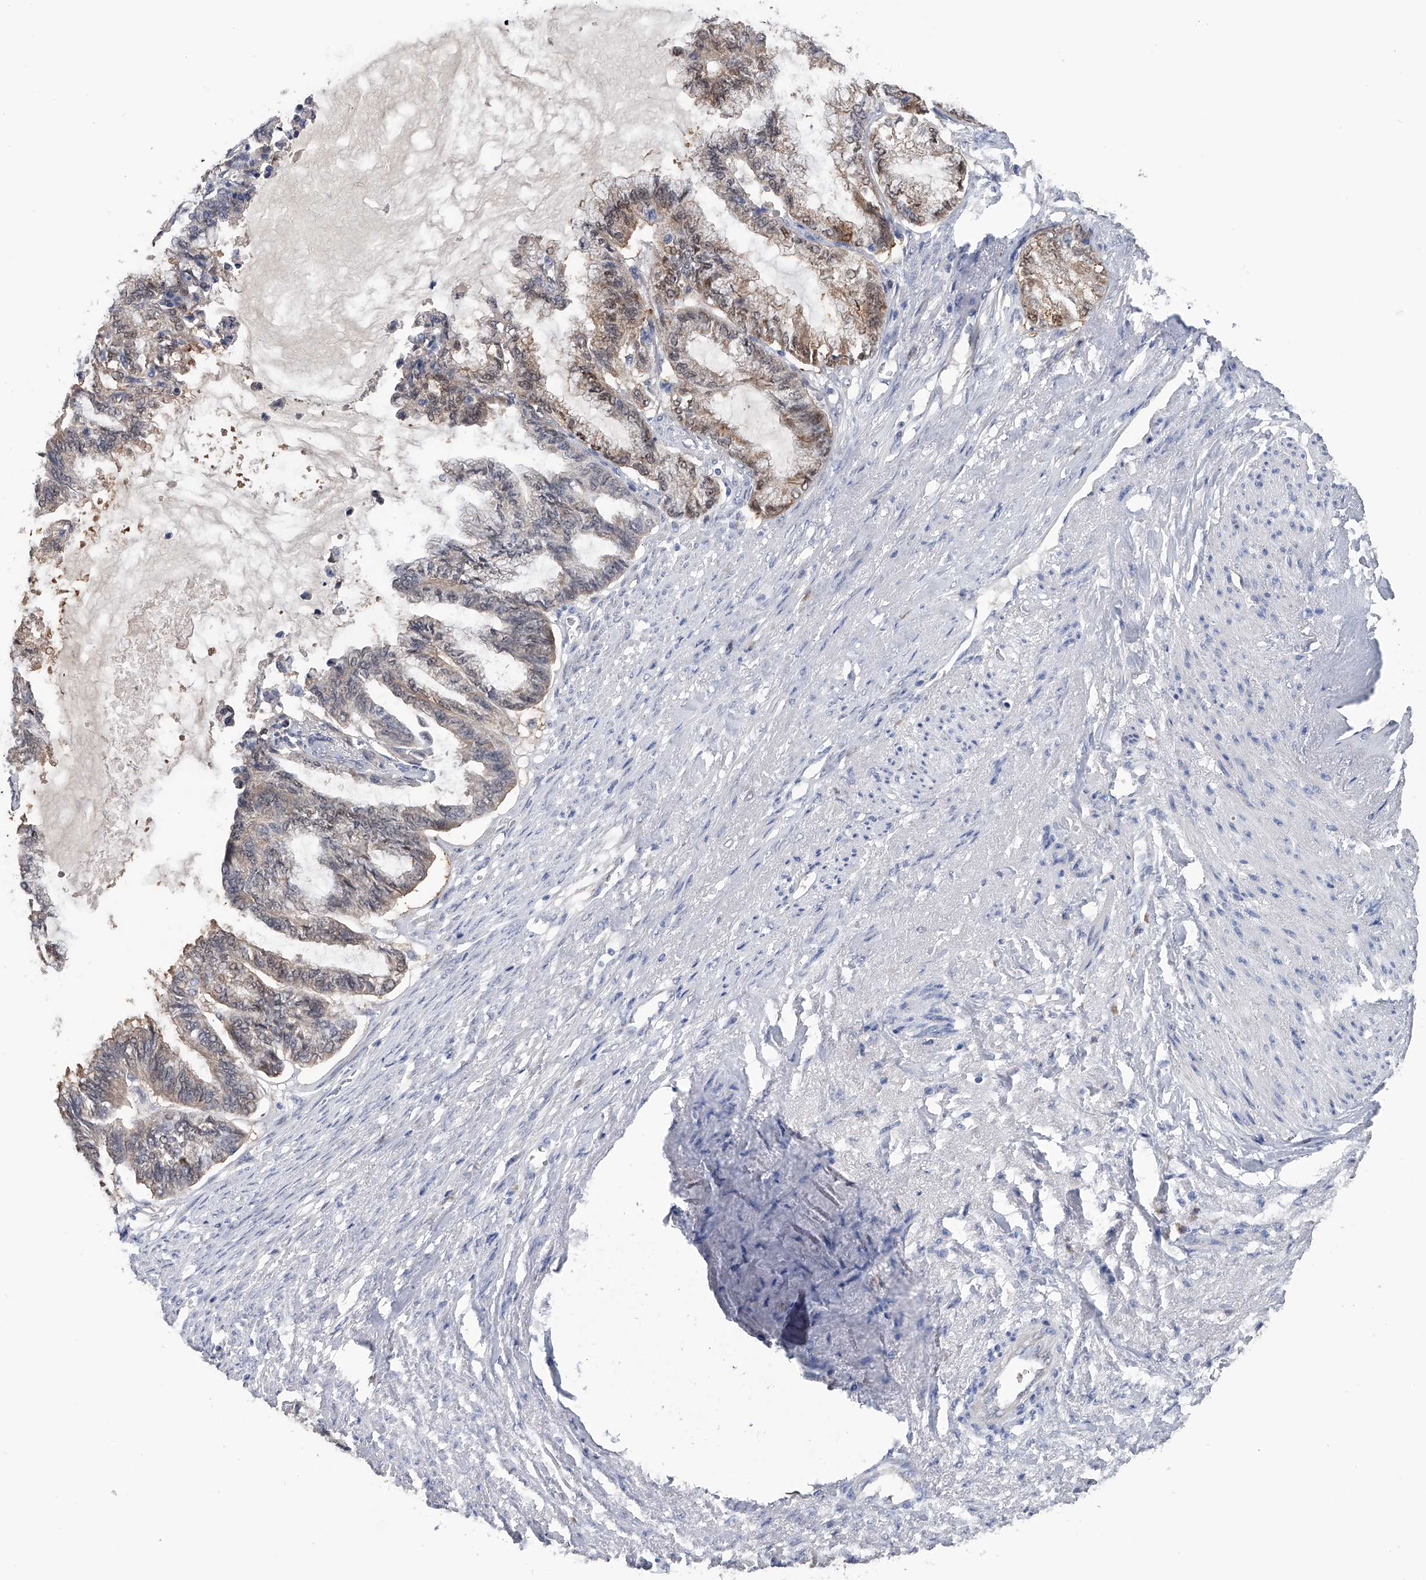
{"staining": {"intensity": "weak", "quantity": "25%-75%", "location": "cytoplasmic/membranous,nuclear"}, "tissue": "endometrial cancer", "cell_type": "Tumor cells", "image_type": "cancer", "snomed": [{"axis": "morphology", "description": "Adenocarcinoma, NOS"}, {"axis": "topography", "description": "Endometrium"}], "caption": "Endometrial cancer (adenocarcinoma) stained for a protein (brown) shows weak cytoplasmic/membranous and nuclear positive positivity in about 25%-75% of tumor cells.", "gene": "PGM3", "patient": {"sex": "female", "age": 86}}